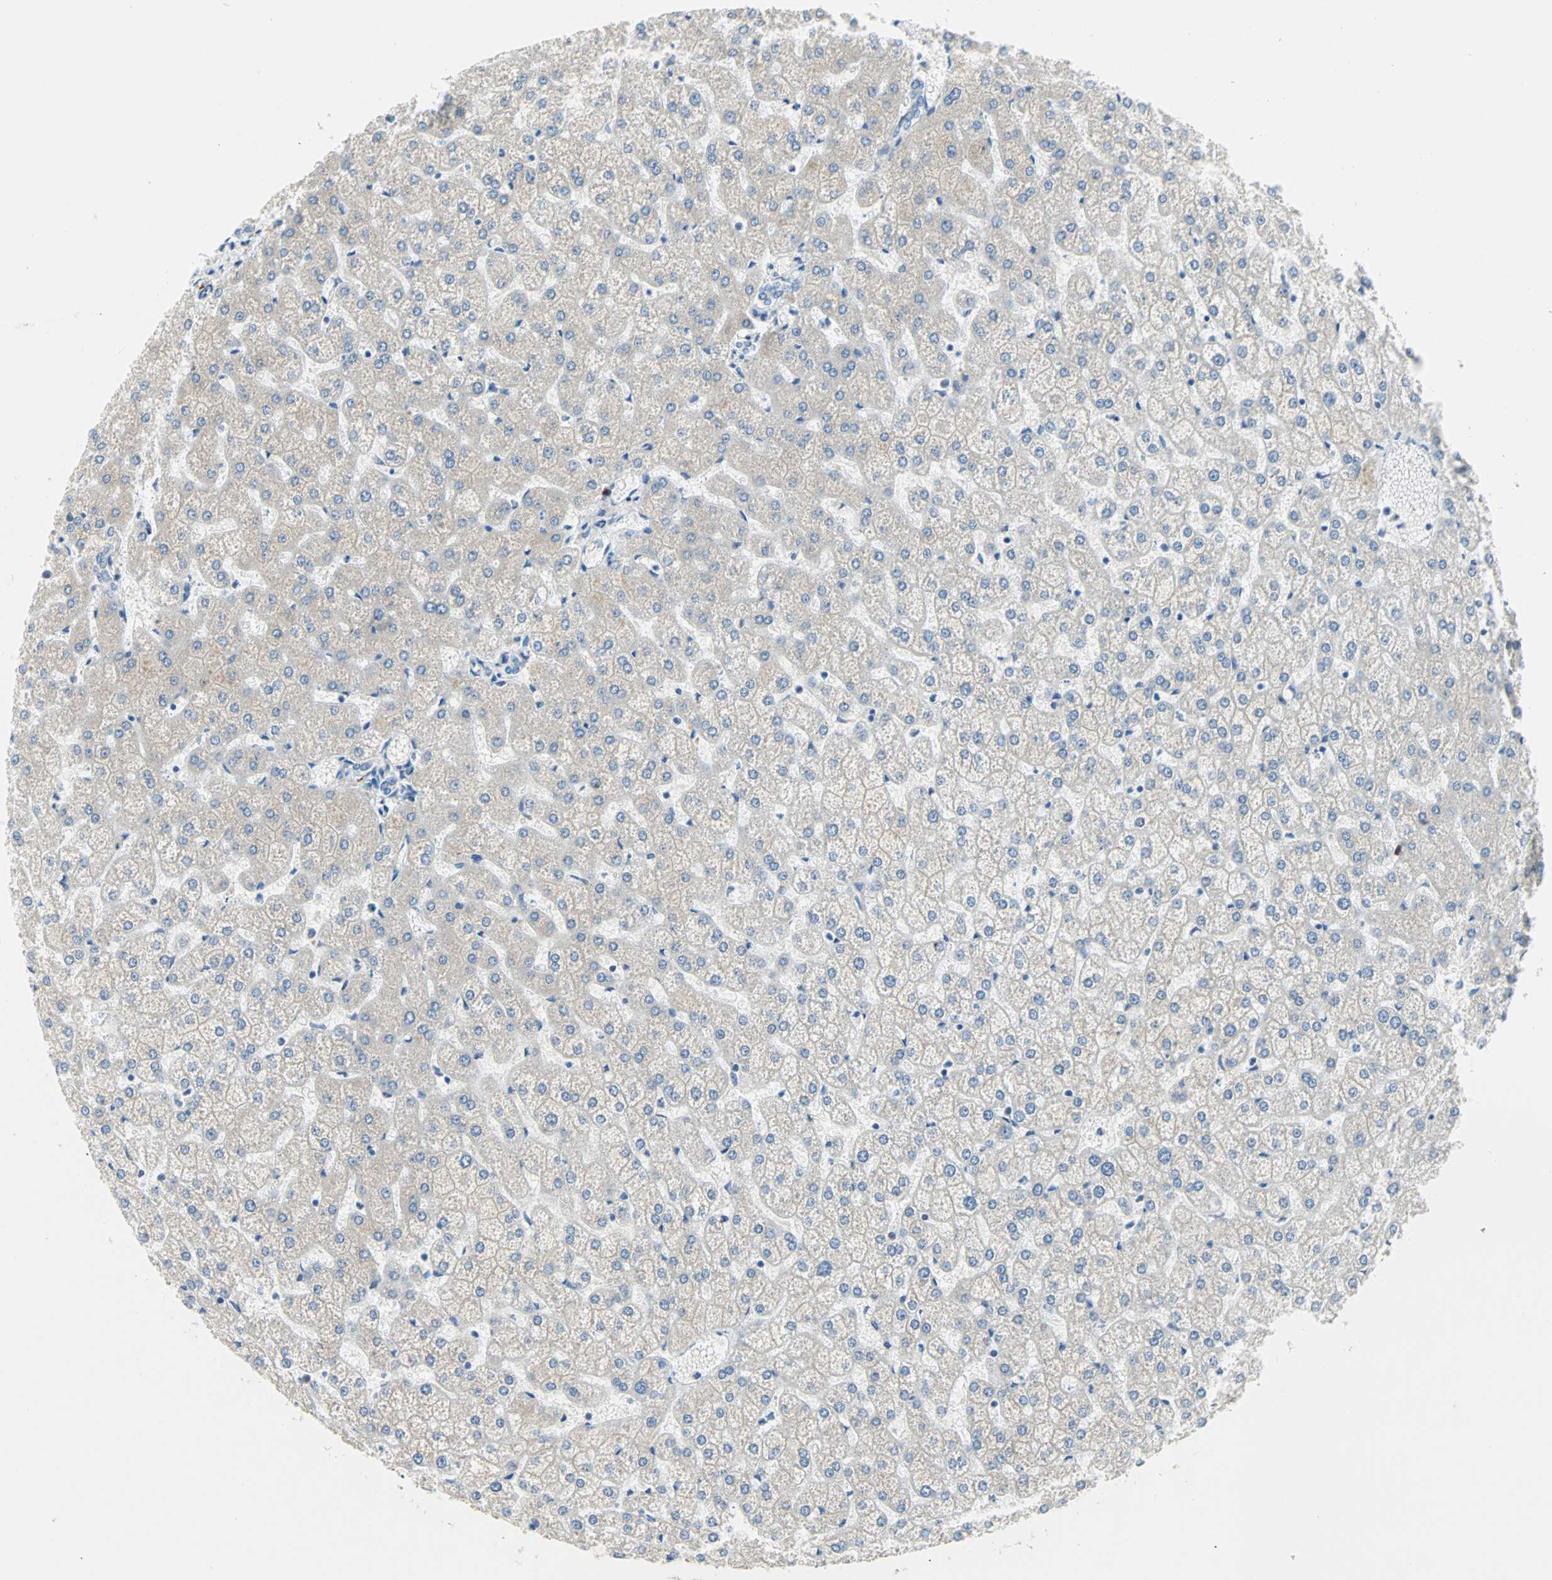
{"staining": {"intensity": "weak", "quantity": "25%-75%", "location": "cytoplasmic/membranous"}, "tissue": "liver", "cell_type": "Cholangiocytes", "image_type": "normal", "snomed": [{"axis": "morphology", "description": "Normal tissue, NOS"}, {"axis": "topography", "description": "Liver"}], "caption": "This is an image of IHC staining of unremarkable liver, which shows weak positivity in the cytoplasmic/membranous of cholangiocytes.", "gene": "PLCXD1", "patient": {"sex": "female", "age": 32}}